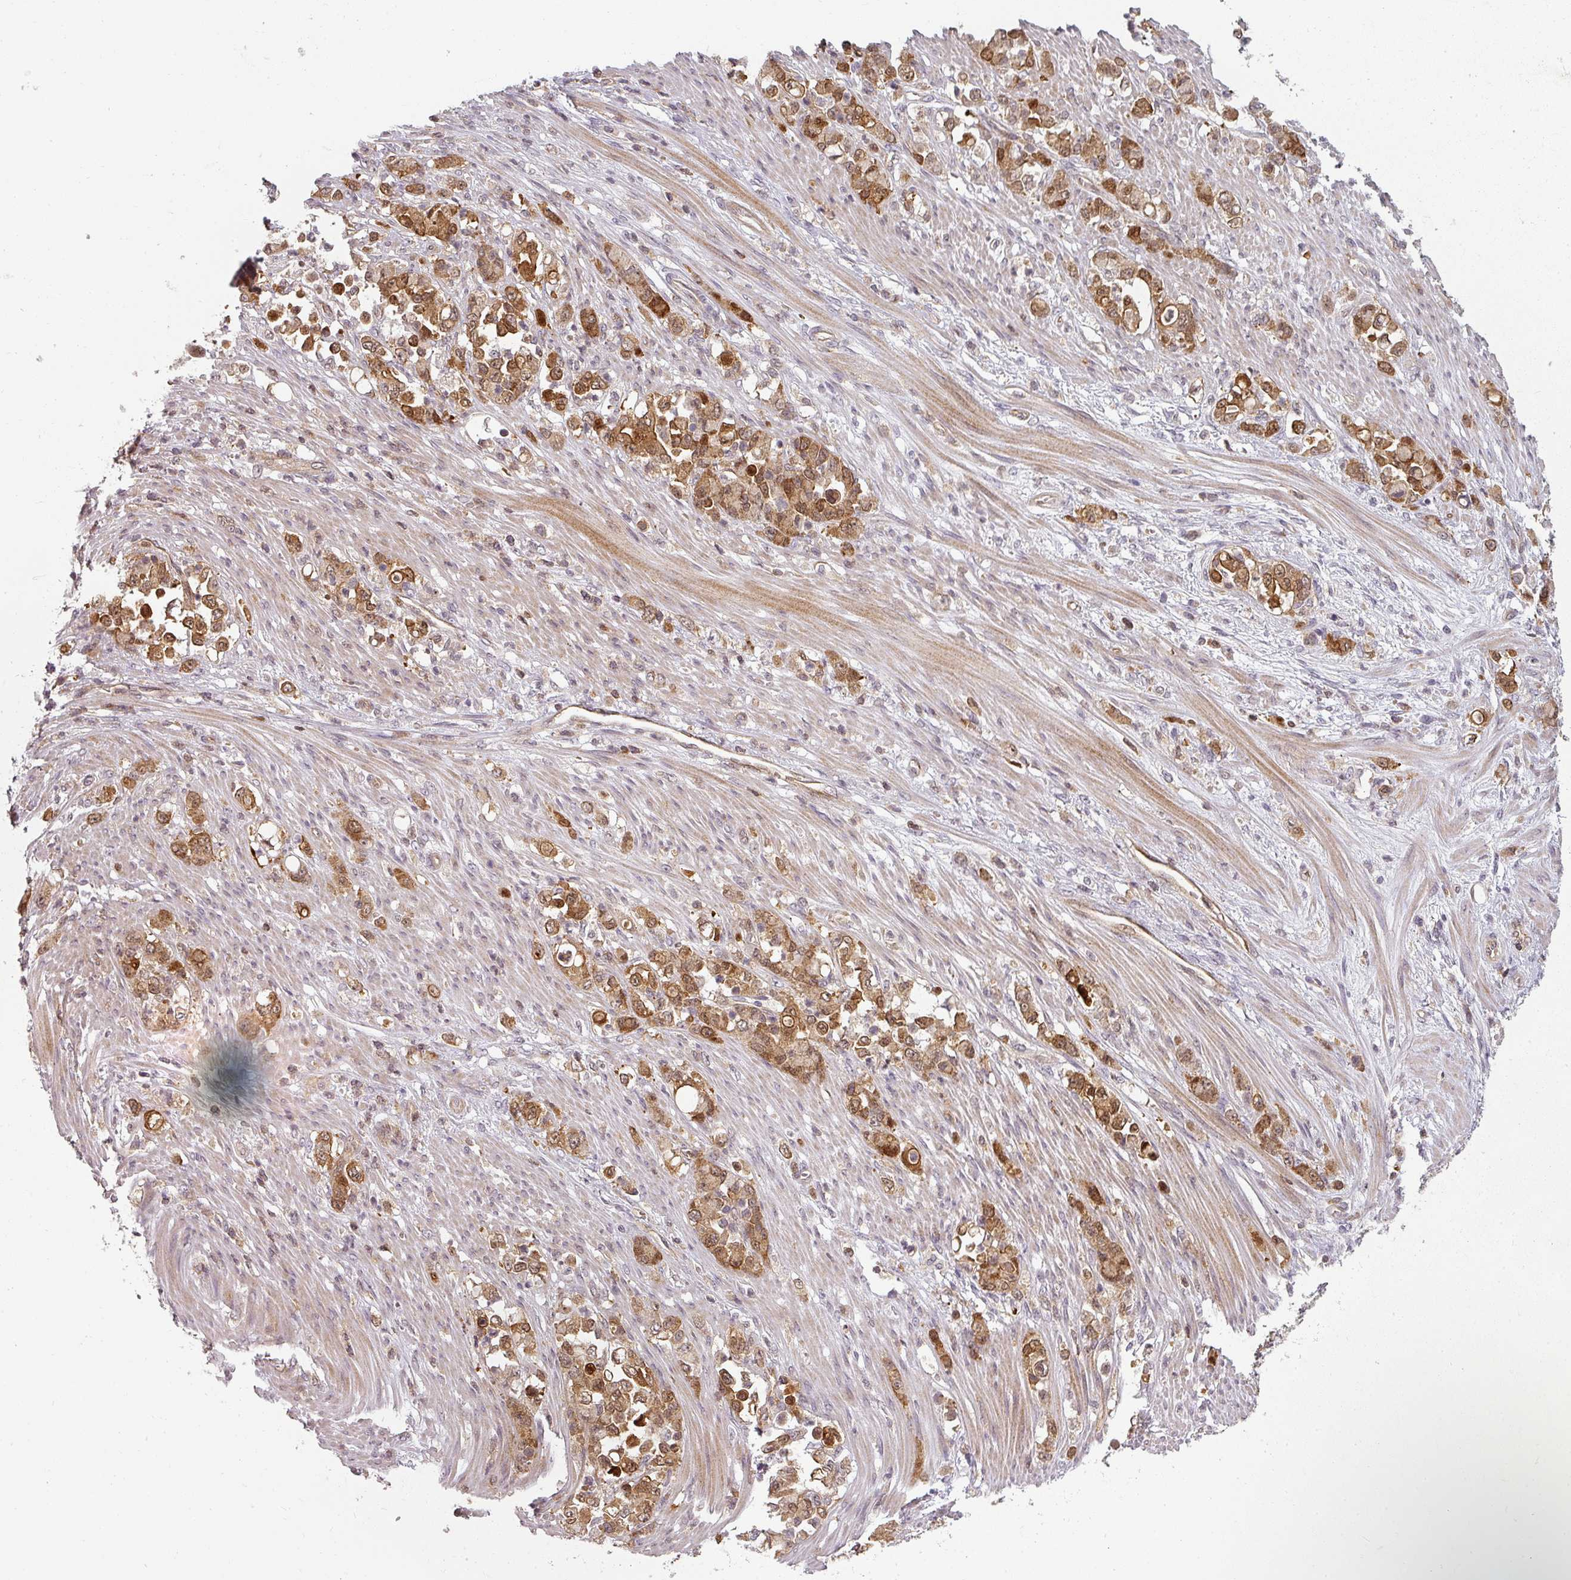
{"staining": {"intensity": "moderate", "quantity": ">75%", "location": "cytoplasmic/membranous"}, "tissue": "stomach cancer", "cell_type": "Tumor cells", "image_type": "cancer", "snomed": [{"axis": "morphology", "description": "Normal tissue, NOS"}, {"axis": "morphology", "description": "Adenocarcinoma, NOS"}, {"axis": "topography", "description": "Stomach"}], "caption": "A micrograph of adenocarcinoma (stomach) stained for a protein demonstrates moderate cytoplasmic/membranous brown staining in tumor cells. (DAB = brown stain, brightfield microscopy at high magnification).", "gene": "CLIC1", "patient": {"sex": "female", "age": 79}}